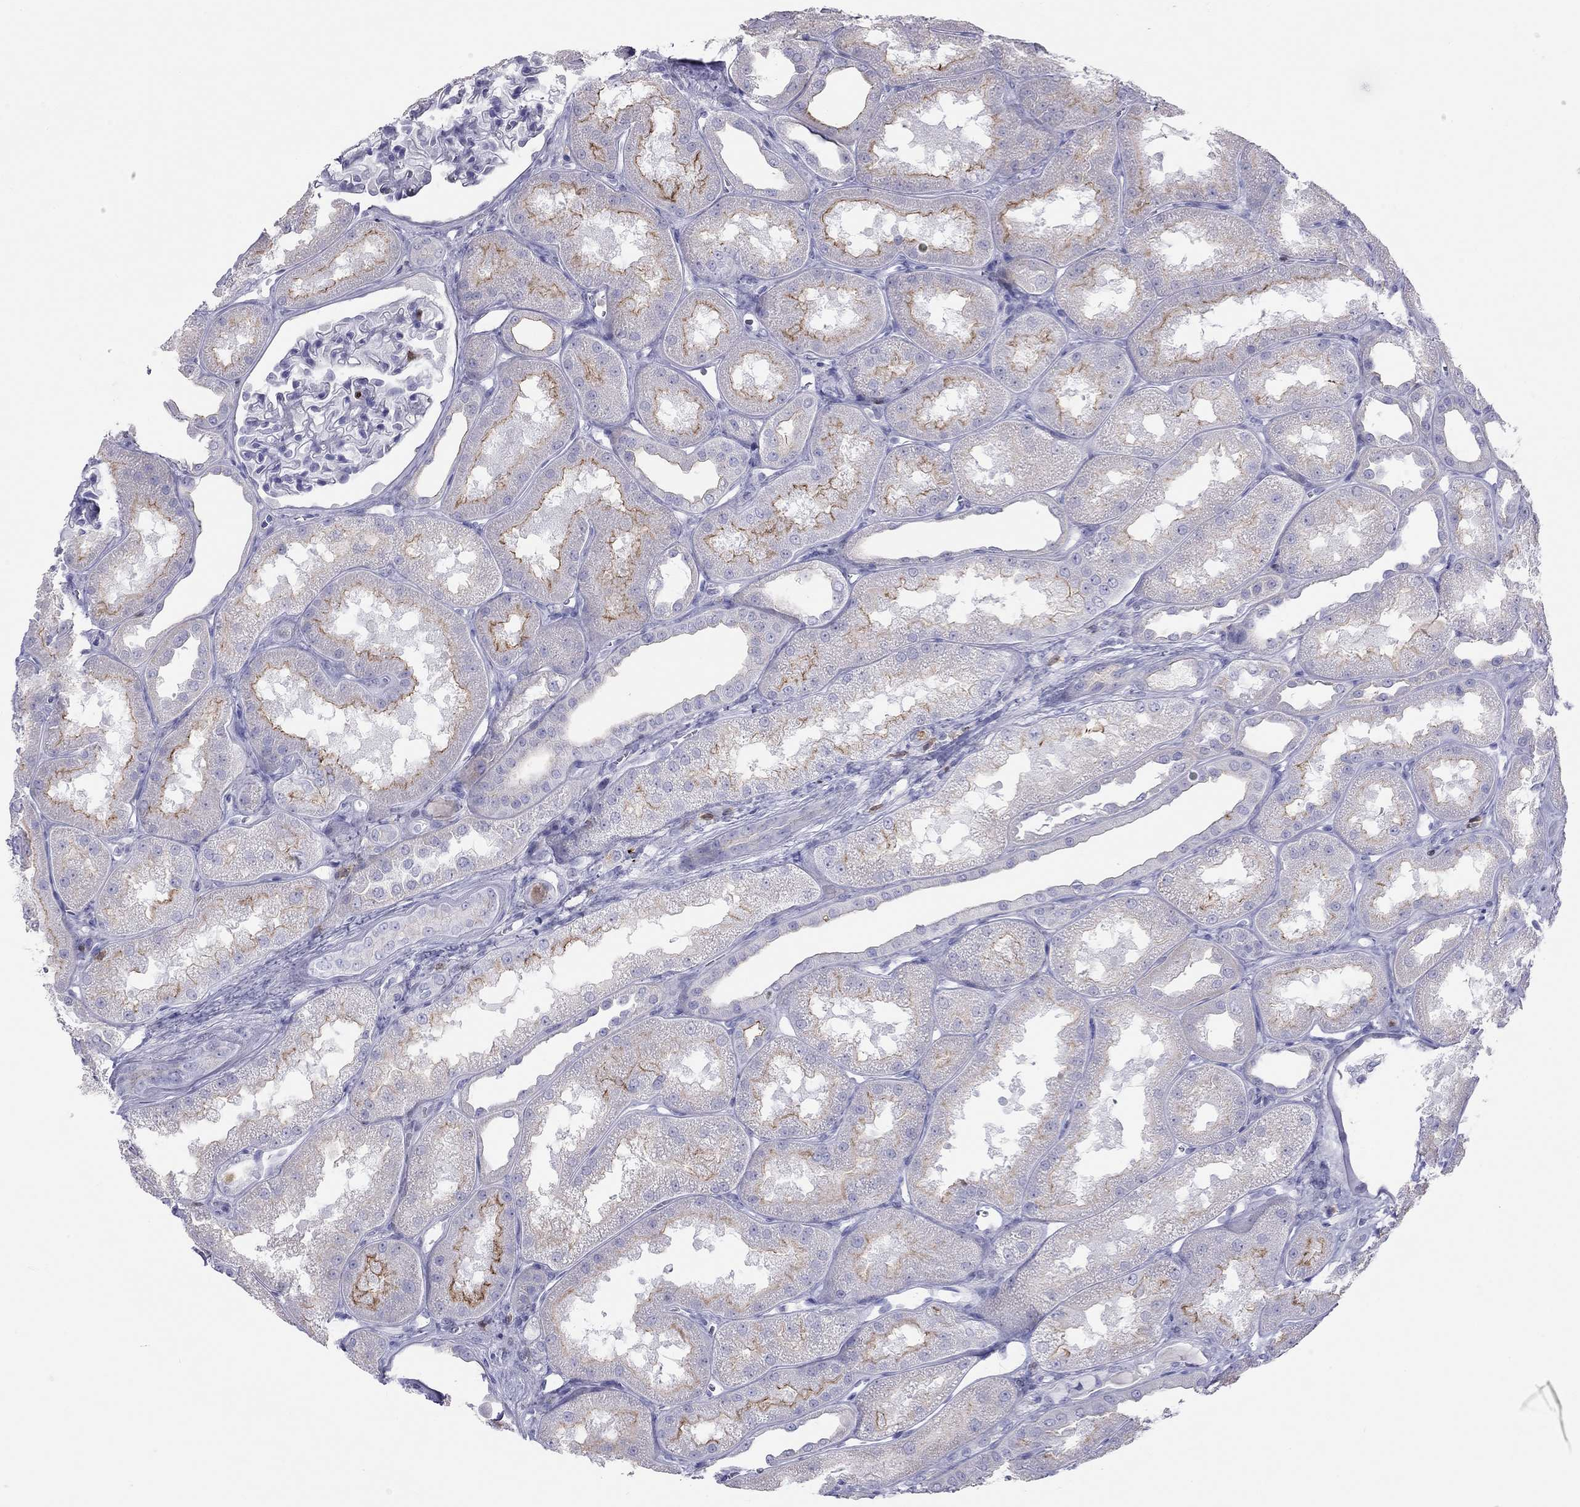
{"staining": {"intensity": "negative", "quantity": "none", "location": "none"}, "tissue": "kidney", "cell_type": "Cells in glomeruli", "image_type": "normal", "snomed": [{"axis": "morphology", "description": "Normal tissue, NOS"}, {"axis": "topography", "description": "Kidney"}], "caption": "High magnification brightfield microscopy of unremarkable kidney stained with DAB (brown) and counterstained with hematoxylin (blue): cells in glomeruli show no significant expression.", "gene": "SH2D2A", "patient": {"sex": "male", "age": 61}}